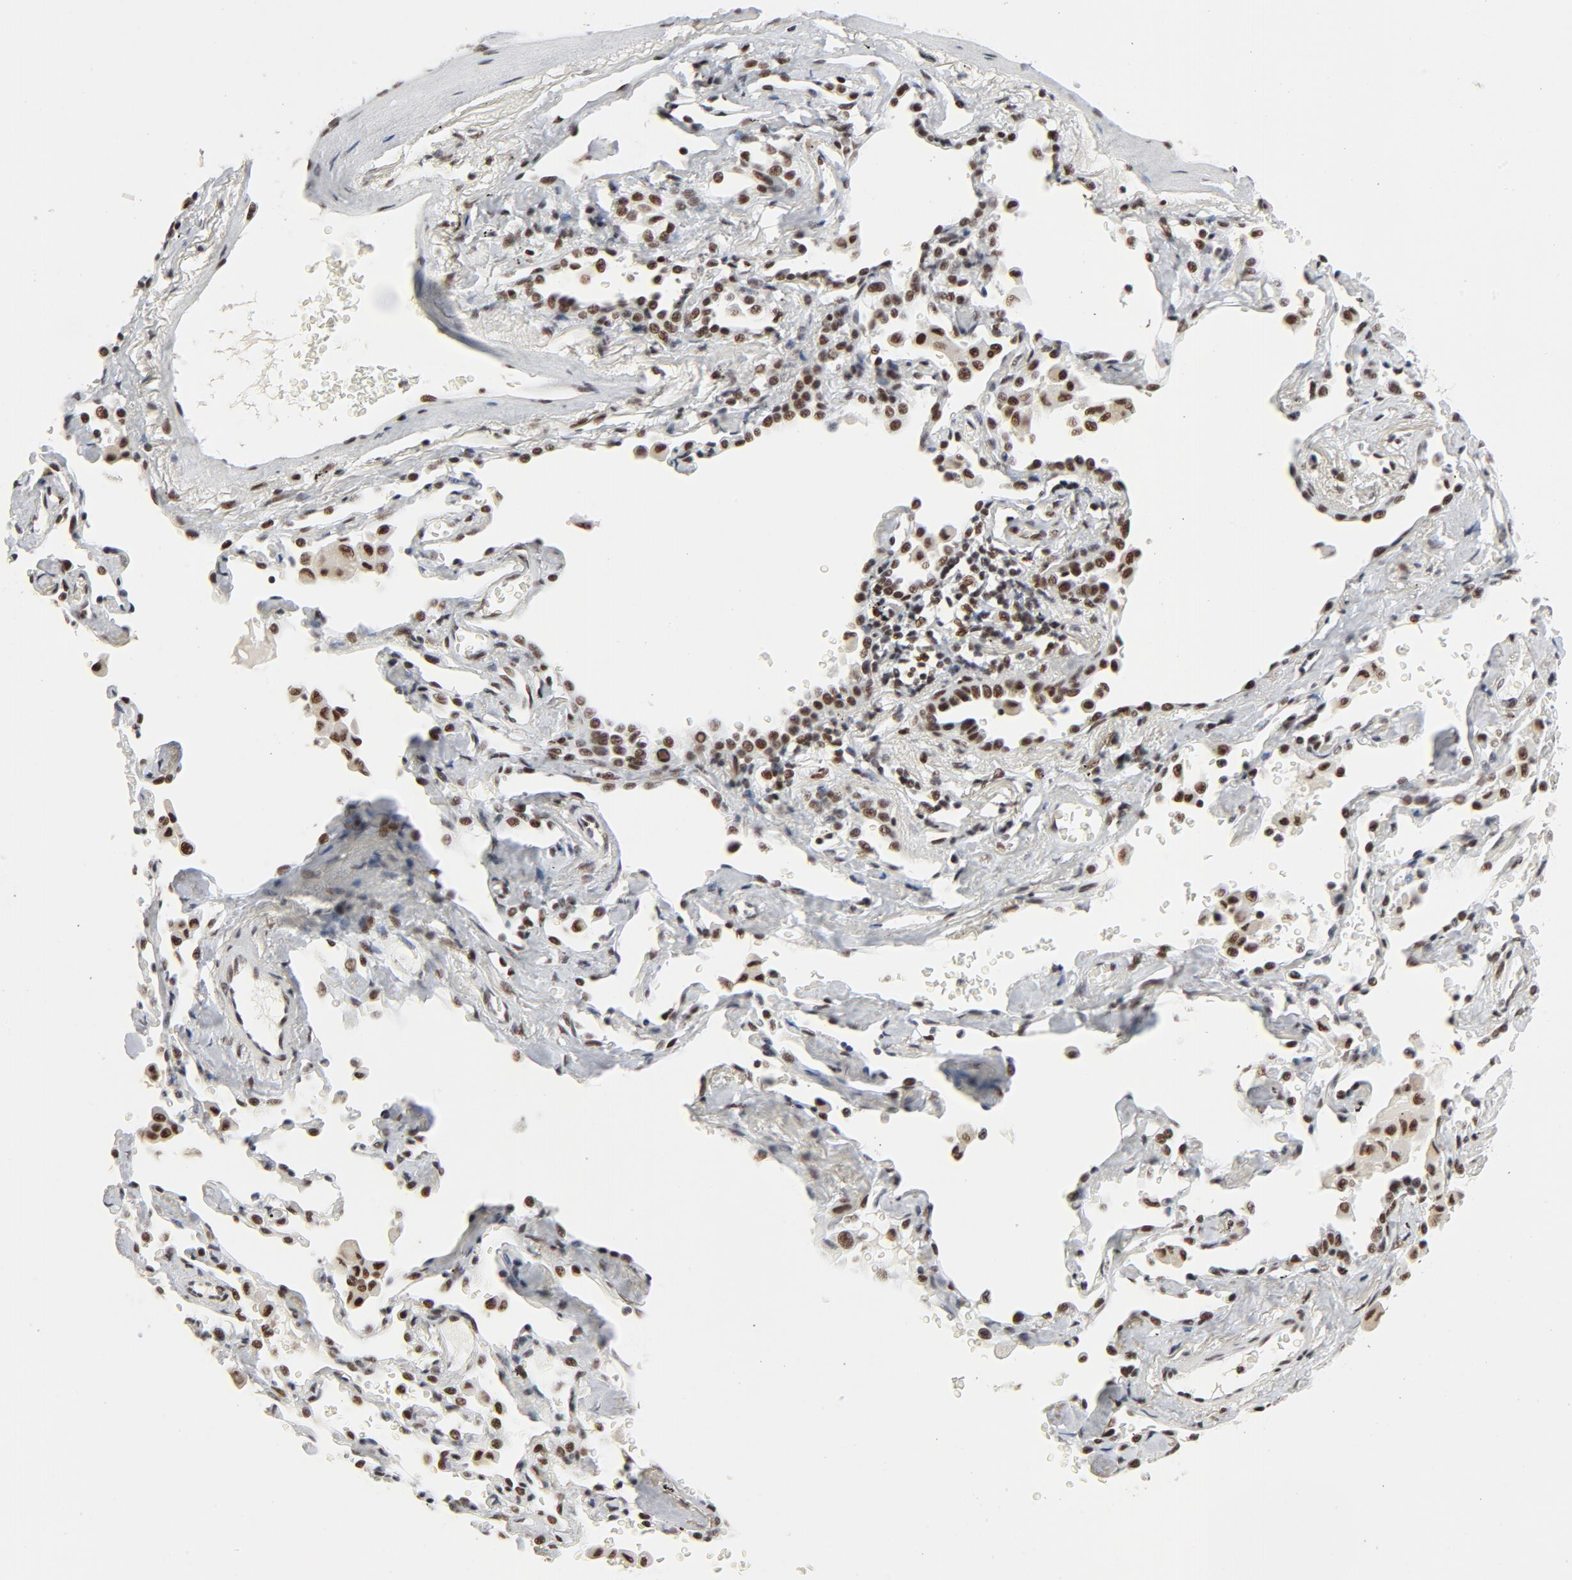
{"staining": {"intensity": "moderate", "quantity": ">75%", "location": "nuclear"}, "tissue": "lung cancer", "cell_type": "Tumor cells", "image_type": "cancer", "snomed": [{"axis": "morphology", "description": "Adenocarcinoma, NOS"}, {"axis": "topography", "description": "Lung"}], "caption": "Protein analysis of adenocarcinoma (lung) tissue shows moderate nuclear staining in about >75% of tumor cells. Using DAB (brown) and hematoxylin (blue) stains, captured at high magnification using brightfield microscopy.", "gene": "GTF2H1", "patient": {"sex": "female", "age": 64}}